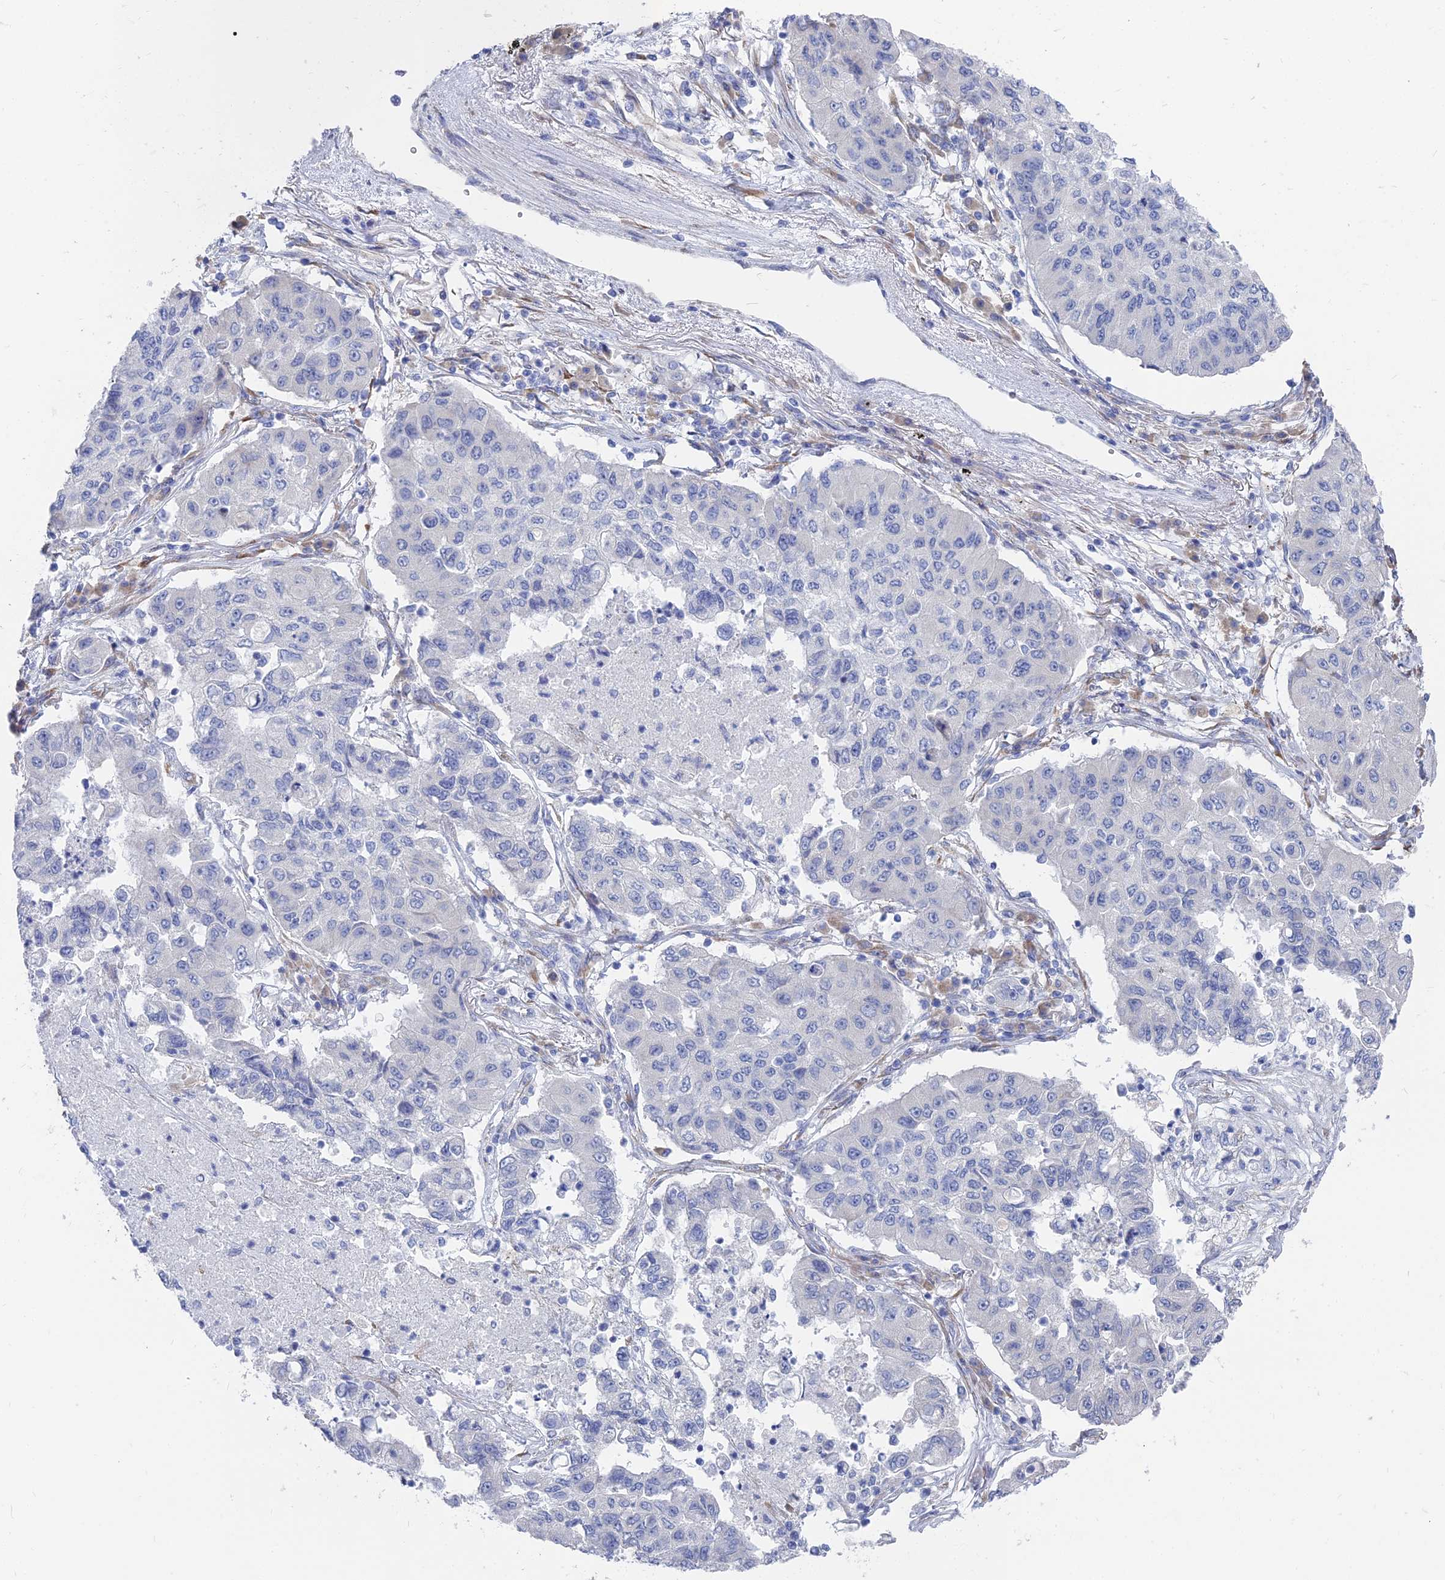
{"staining": {"intensity": "negative", "quantity": "none", "location": "none"}, "tissue": "lung cancer", "cell_type": "Tumor cells", "image_type": "cancer", "snomed": [{"axis": "morphology", "description": "Squamous cell carcinoma, NOS"}, {"axis": "topography", "description": "Lung"}], "caption": "High magnification brightfield microscopy of lung squamous cell carcinoma stained with DAB (3,3'-diaminobenzidine) (brown) and counterstained with hematoxylin (blue): tumor cells show no significant staining.", "gene": "TNNT3", "patient": {"sex": "male", "age": 74}}